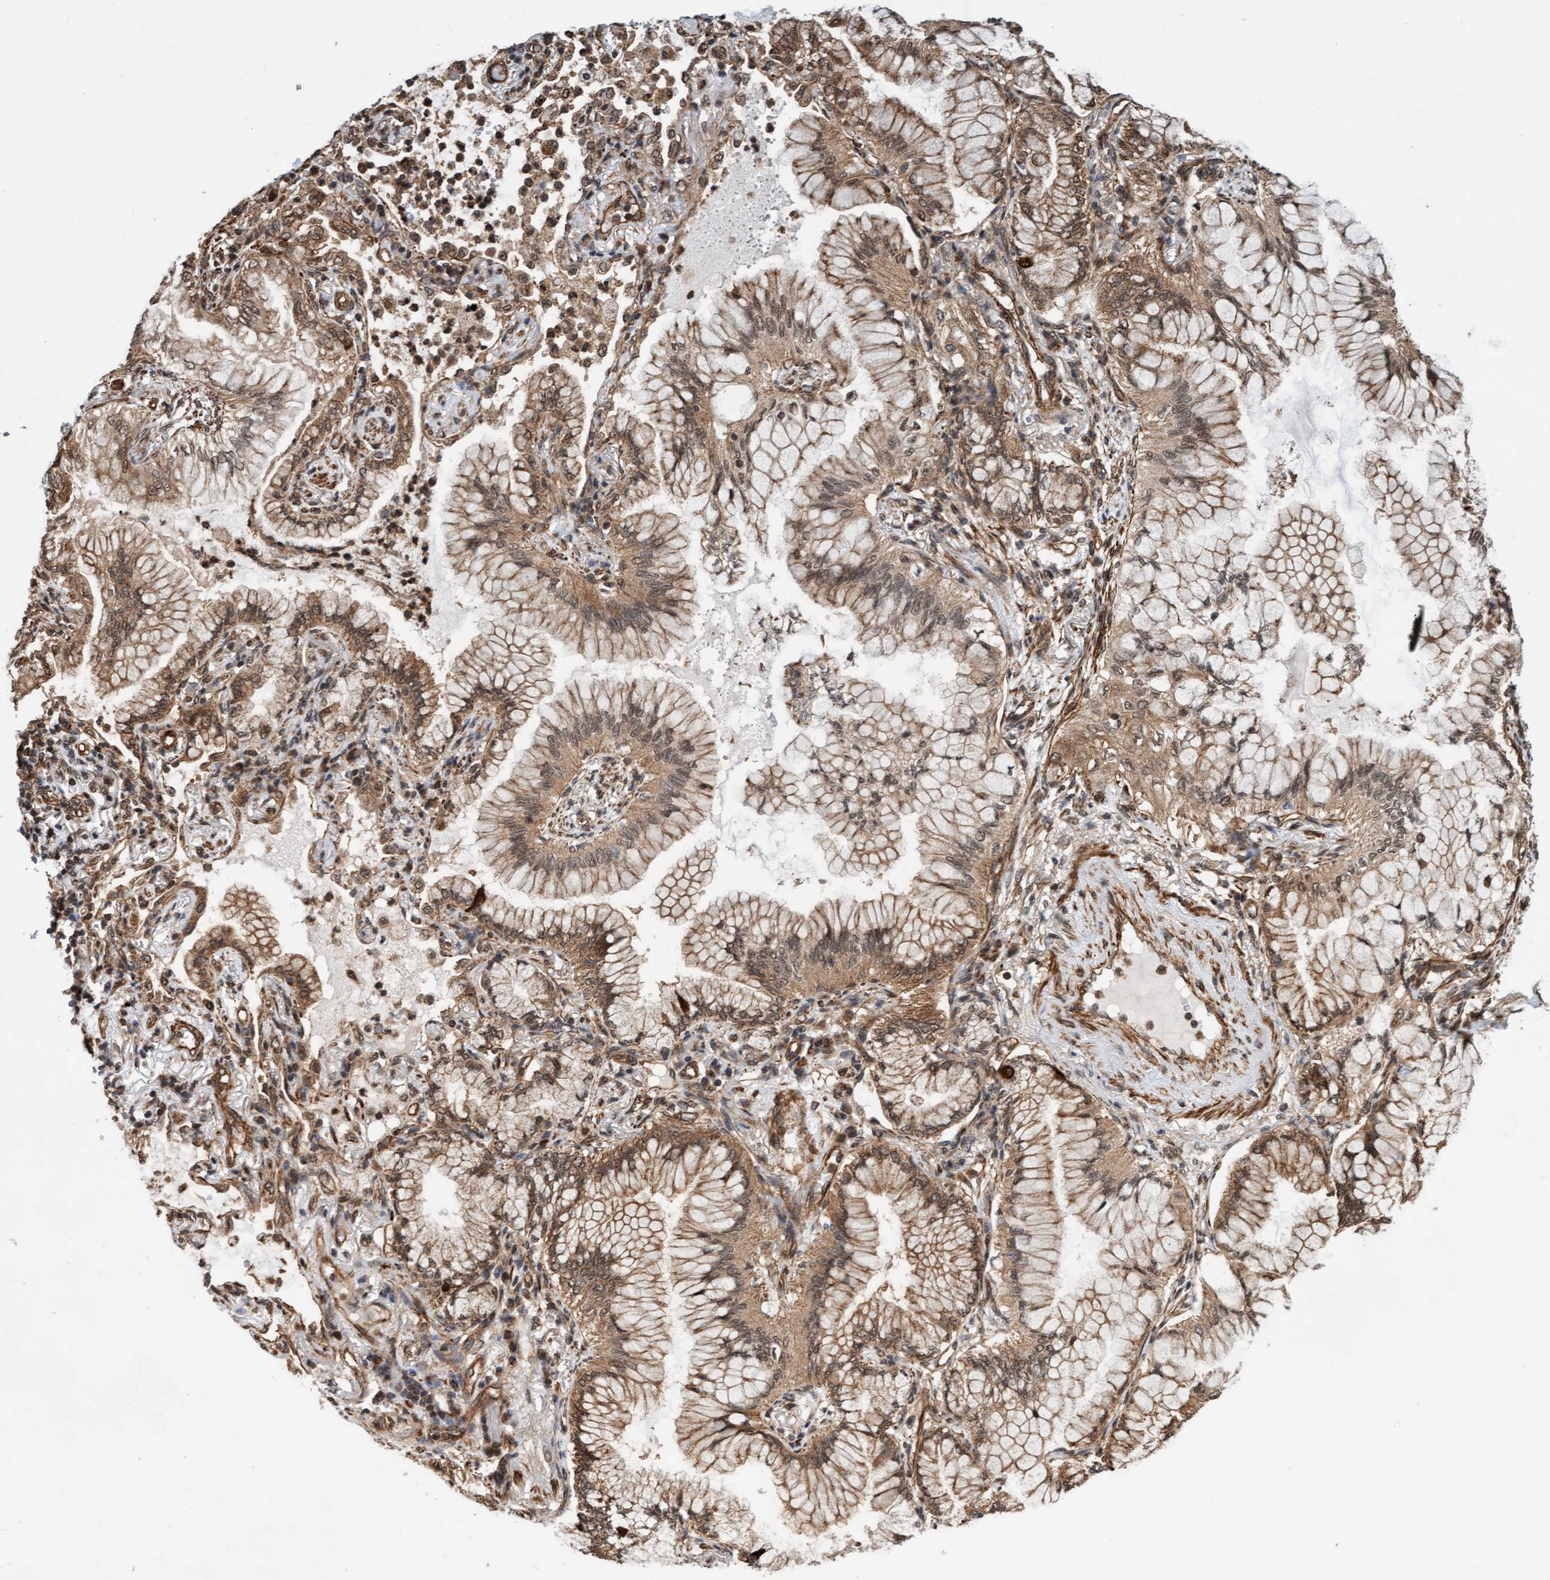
{"staining": {"intensity": "moderate", "quantity": ">75%", "location": "cytoplasmic/membranous,nuclear"}, "tissue": "lung cancer", "cell_type": "Tumor cells", "image_type": "cancer", "snomed": [{"axis": "morphology", "description": "Adenocarcinoma, NOS"}, {"axis": "topography", "description": "Lung"}], "caption": "A photomicrograph of lung adenocarcinoma stained for a protein reveals moderate cytoplasmic/membranous and nuclear brown staining in tumor cells.", "gene": "STXBP4", "patient": {"sex": "female", "age": 70}}